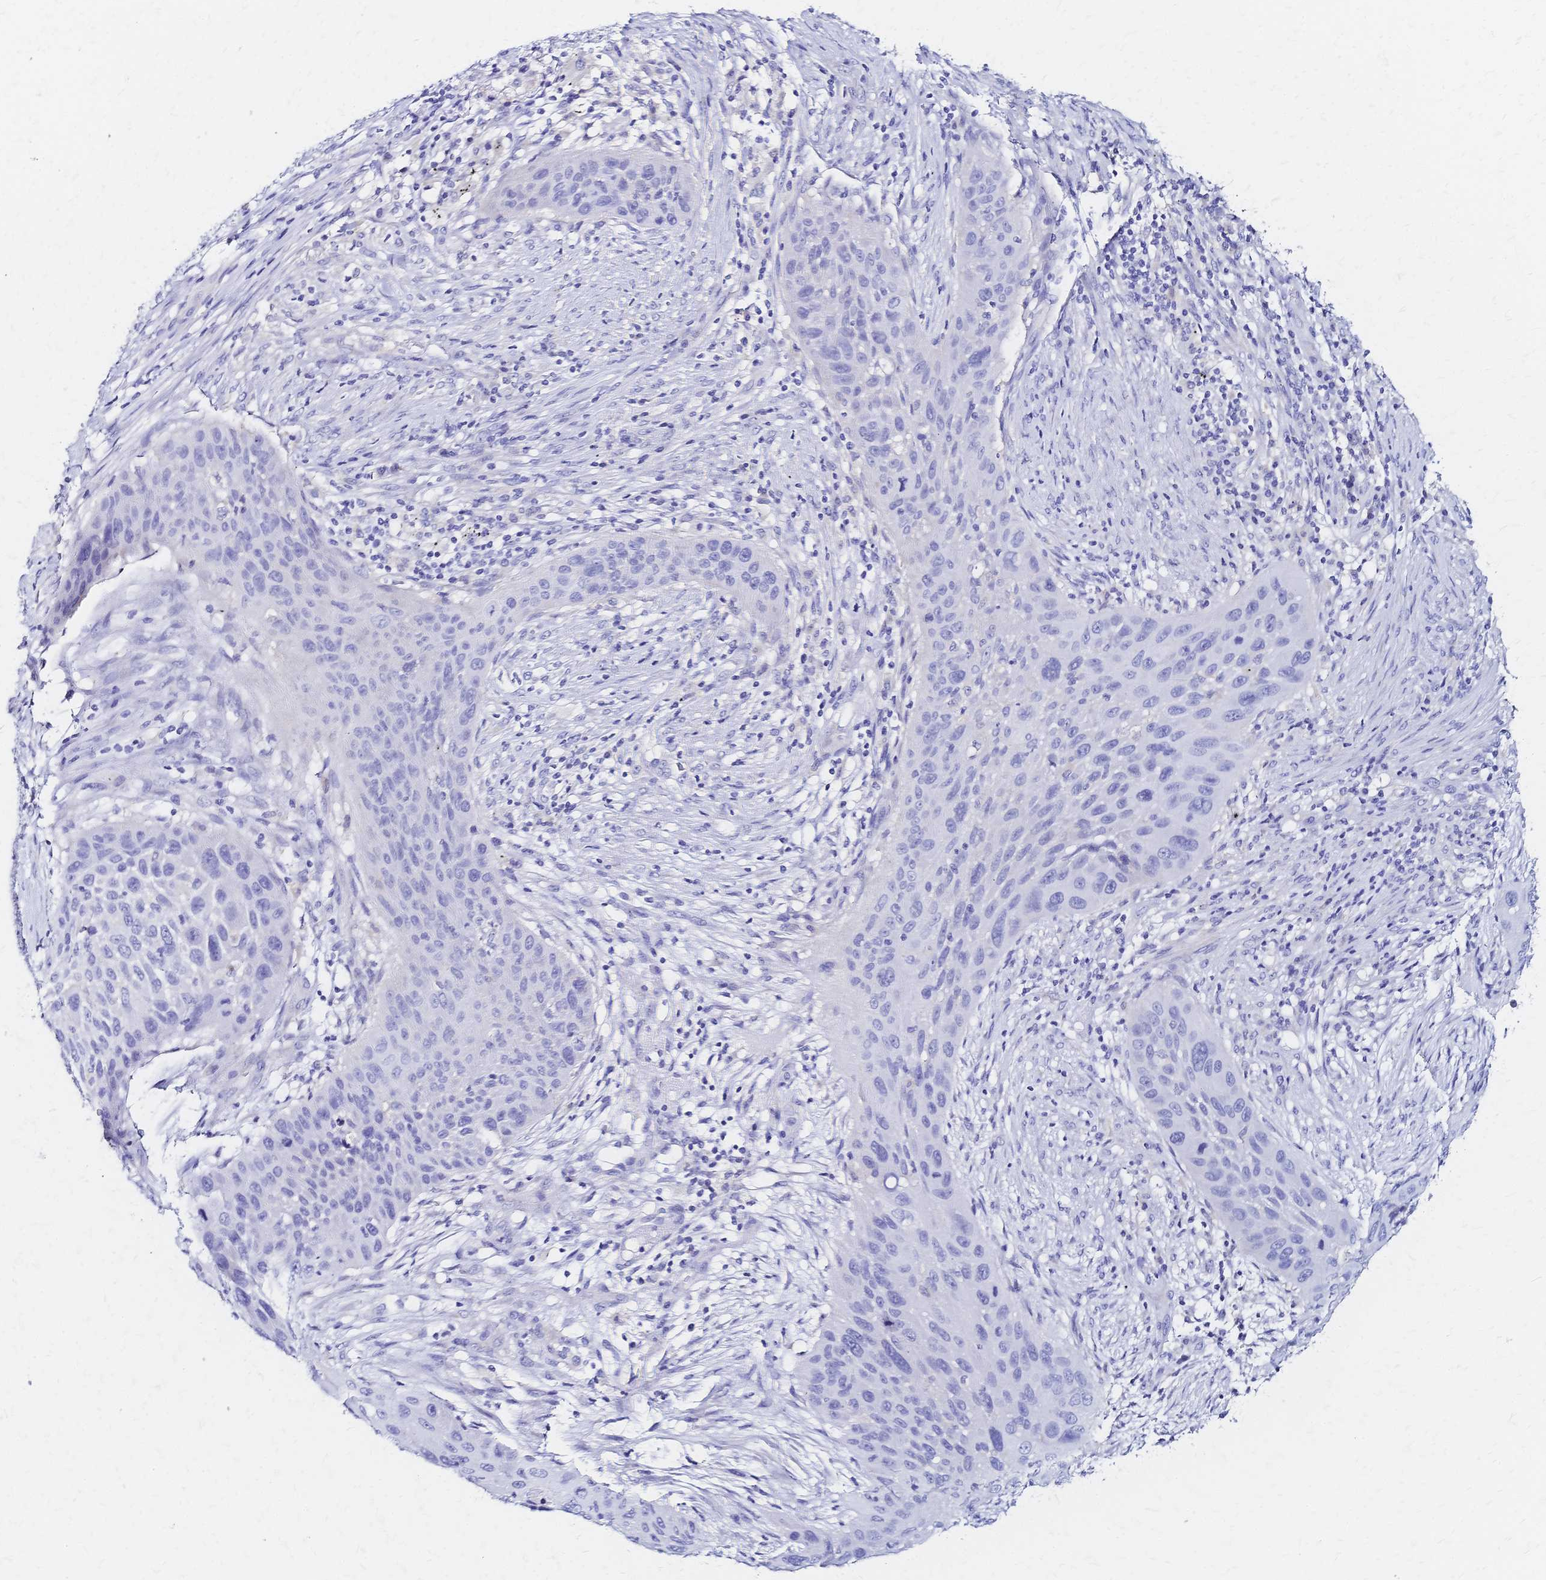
{"staining": {"intensity": "negative", "quantity": "none", "location": "none"}, "tissue": "lung cancer", "cell_type": "Tumor cells", "image_type": "cancer", "snomed": [{"axis": "morphology", "description": "Squamous cell carcinoma, NOS"}, {"axis": "topography", "description": "Lung"}], "caption": "This micrograph is of lung cancer stained with immunohistochemistry to label a protein in brown with the nuclei are counter-stained blue. There is no staining in tumor cells. Nuclei are stained in blue.", "gene": "SLC5A1", "patient": {"sex": "male", "age": 63}}